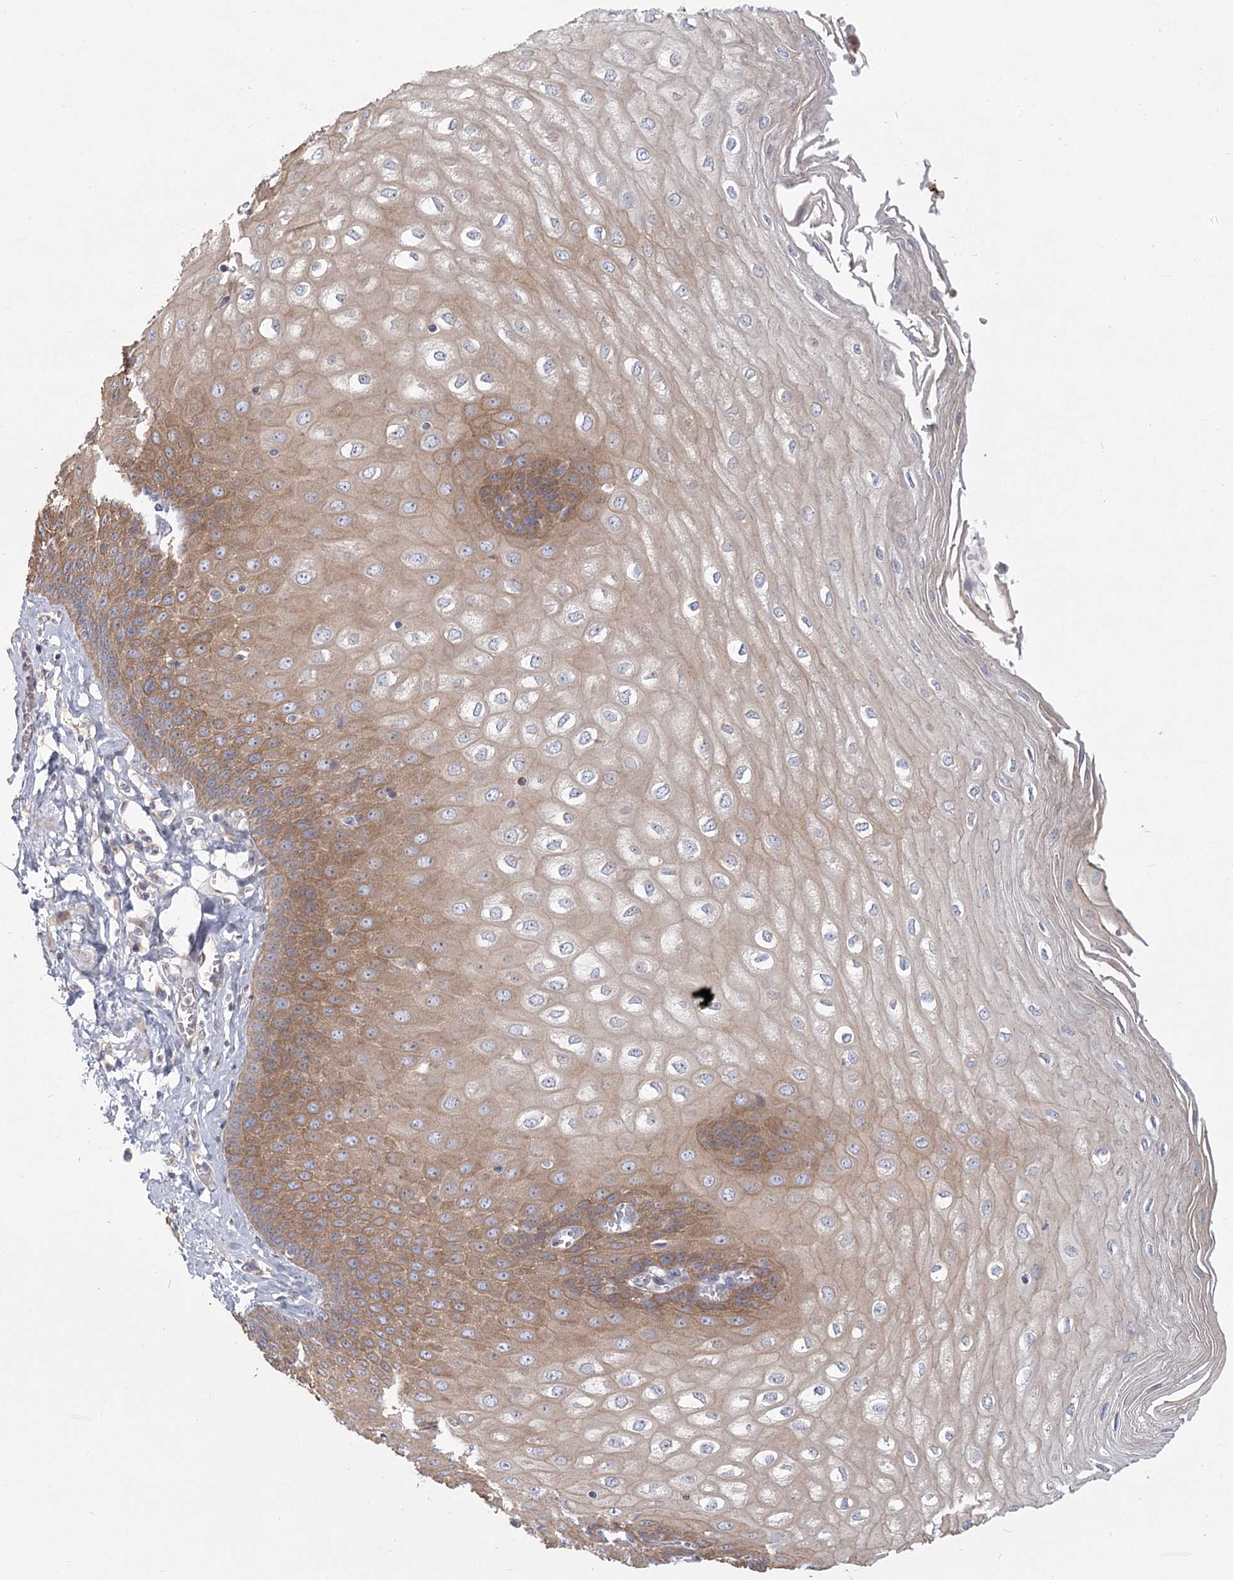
{"staining": {"intensity": "moderate", "quantity": ">75%", "location": "cytoplasmic/membranous"}, "tissue": "esophagus", "cell_type": "Squamous epithelial cells", "image_type": "normal", "snomed": [{"axis": "morphology", "description": "Normal tissue, NOS"}, {"axis": "topography", "description": "Esophagus"}], "caption": "High-magnification brightfield microscopy of benign esophagus stained with DAB (3,3'-diaminobenzidine) (brown) and counterstained with hematoxylin (blue). squamous epithelial cells exhibit moderate cytoplasmic/membranous staining is identified in approximately>75% of cells. The staining was performed using DAB (3,3'-diaminobenzidine), with brown indicating positive protein expression. Nuclei are stained blue with hematoxylin.", "gene": "CNTLN", "patient": {"sex": "male", "age": 60}}